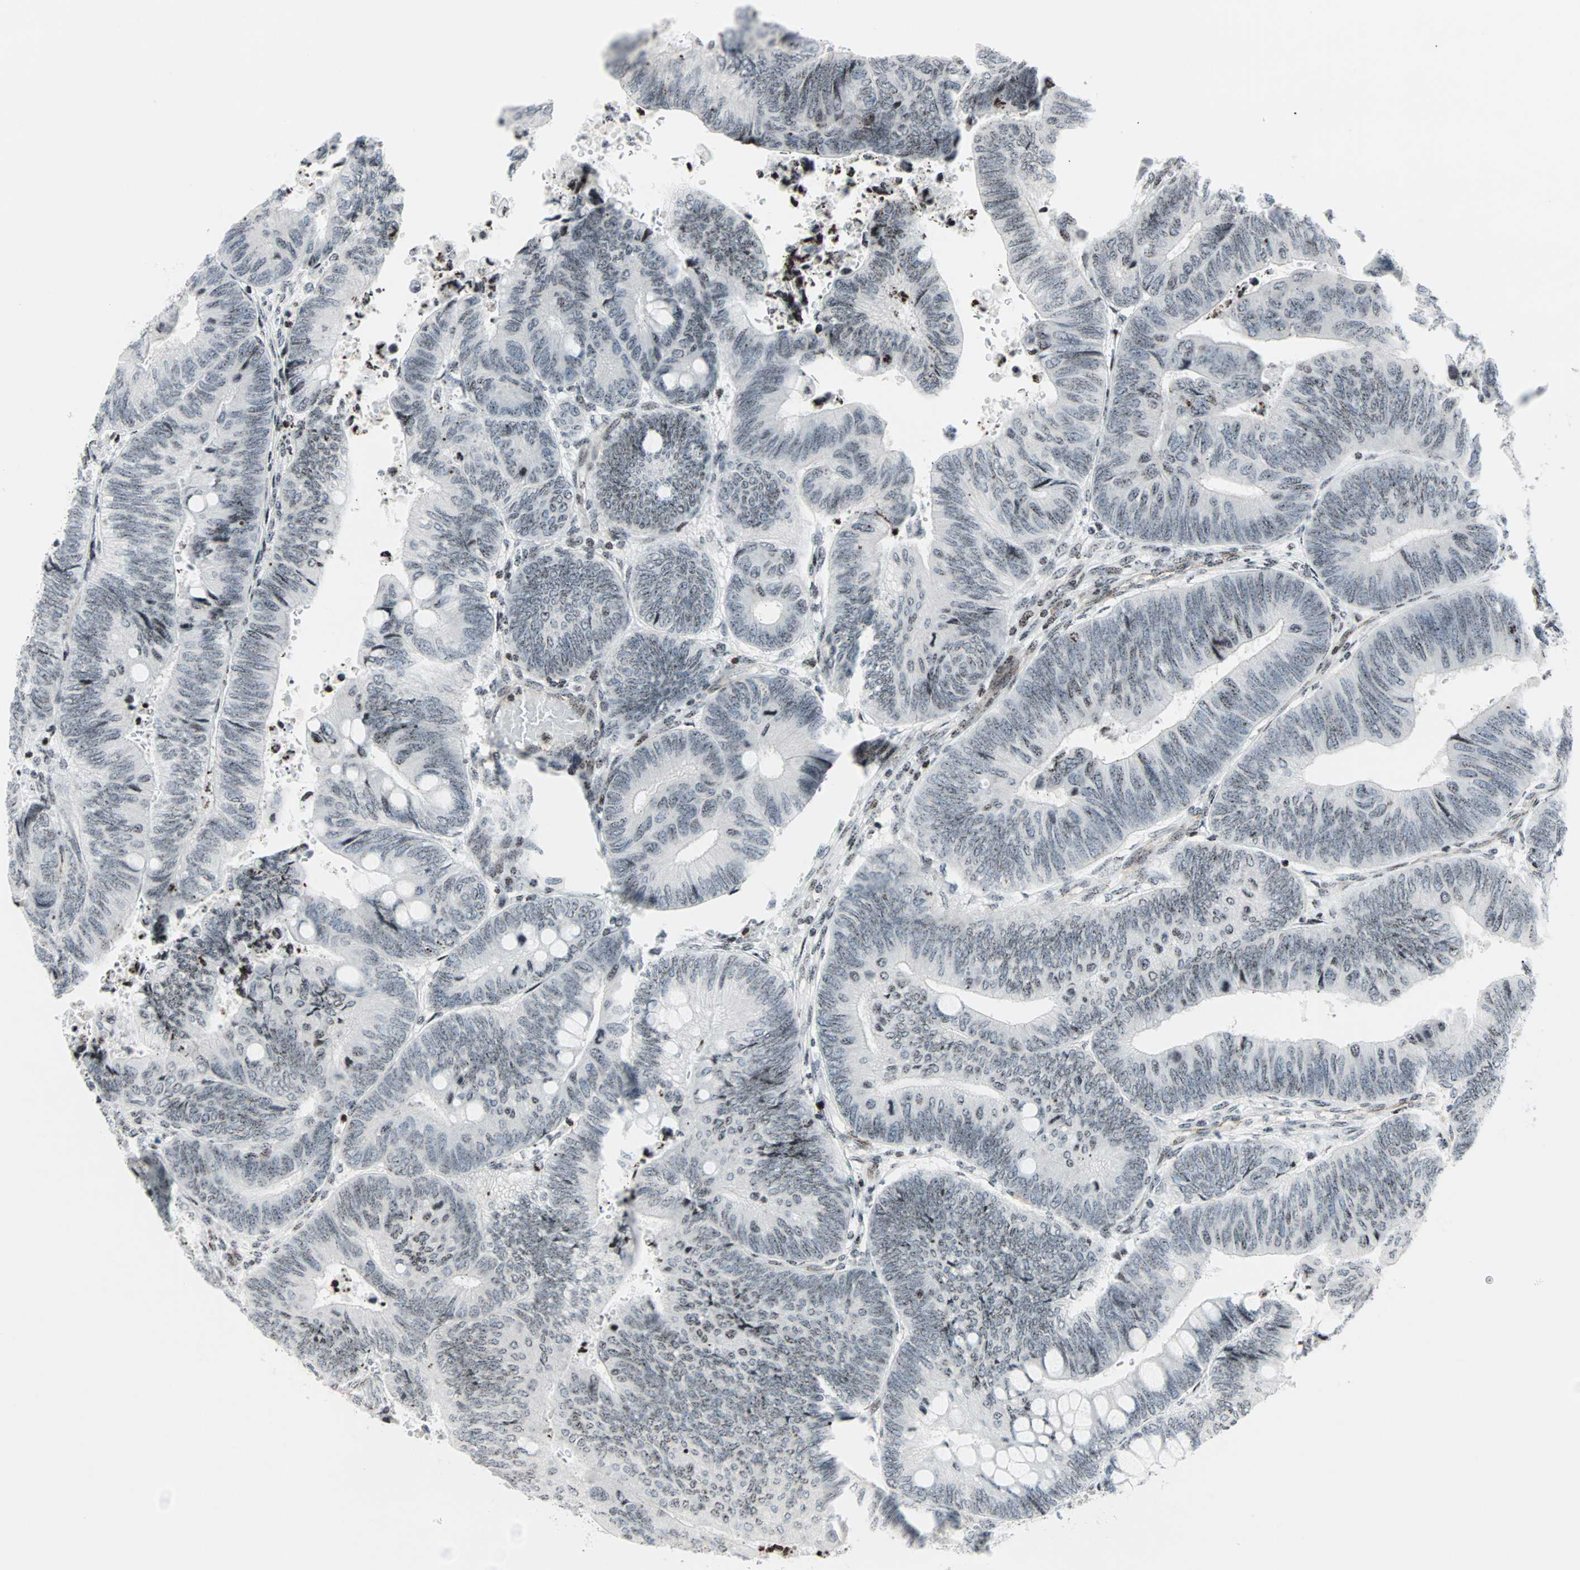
{"staining": {"intensity": "weak", "quantity": ">75%", "location": "nuclear"}, "tissue": "colorectal cancer", "cell_type": "Tumor cells", "image_type": "cancer", "snomed": [{"axis": "morphology", "description": "Normal tissue, NOS"}, {"axis": "morphology", "description": "Adenocarcinoma, NOS"}, {"axis": "topography", "description": "Rectum"}, {"axis": "topography", "description": "Peripheral nerve tissue"}], "caption": "Immunohistochemical staining of human colorectal cancer demonstrates weak nuclear protein expression in approximately >75% of tumor cells.", "gene": "CENPA", "patient": {"sex": "male", "age": 92}}